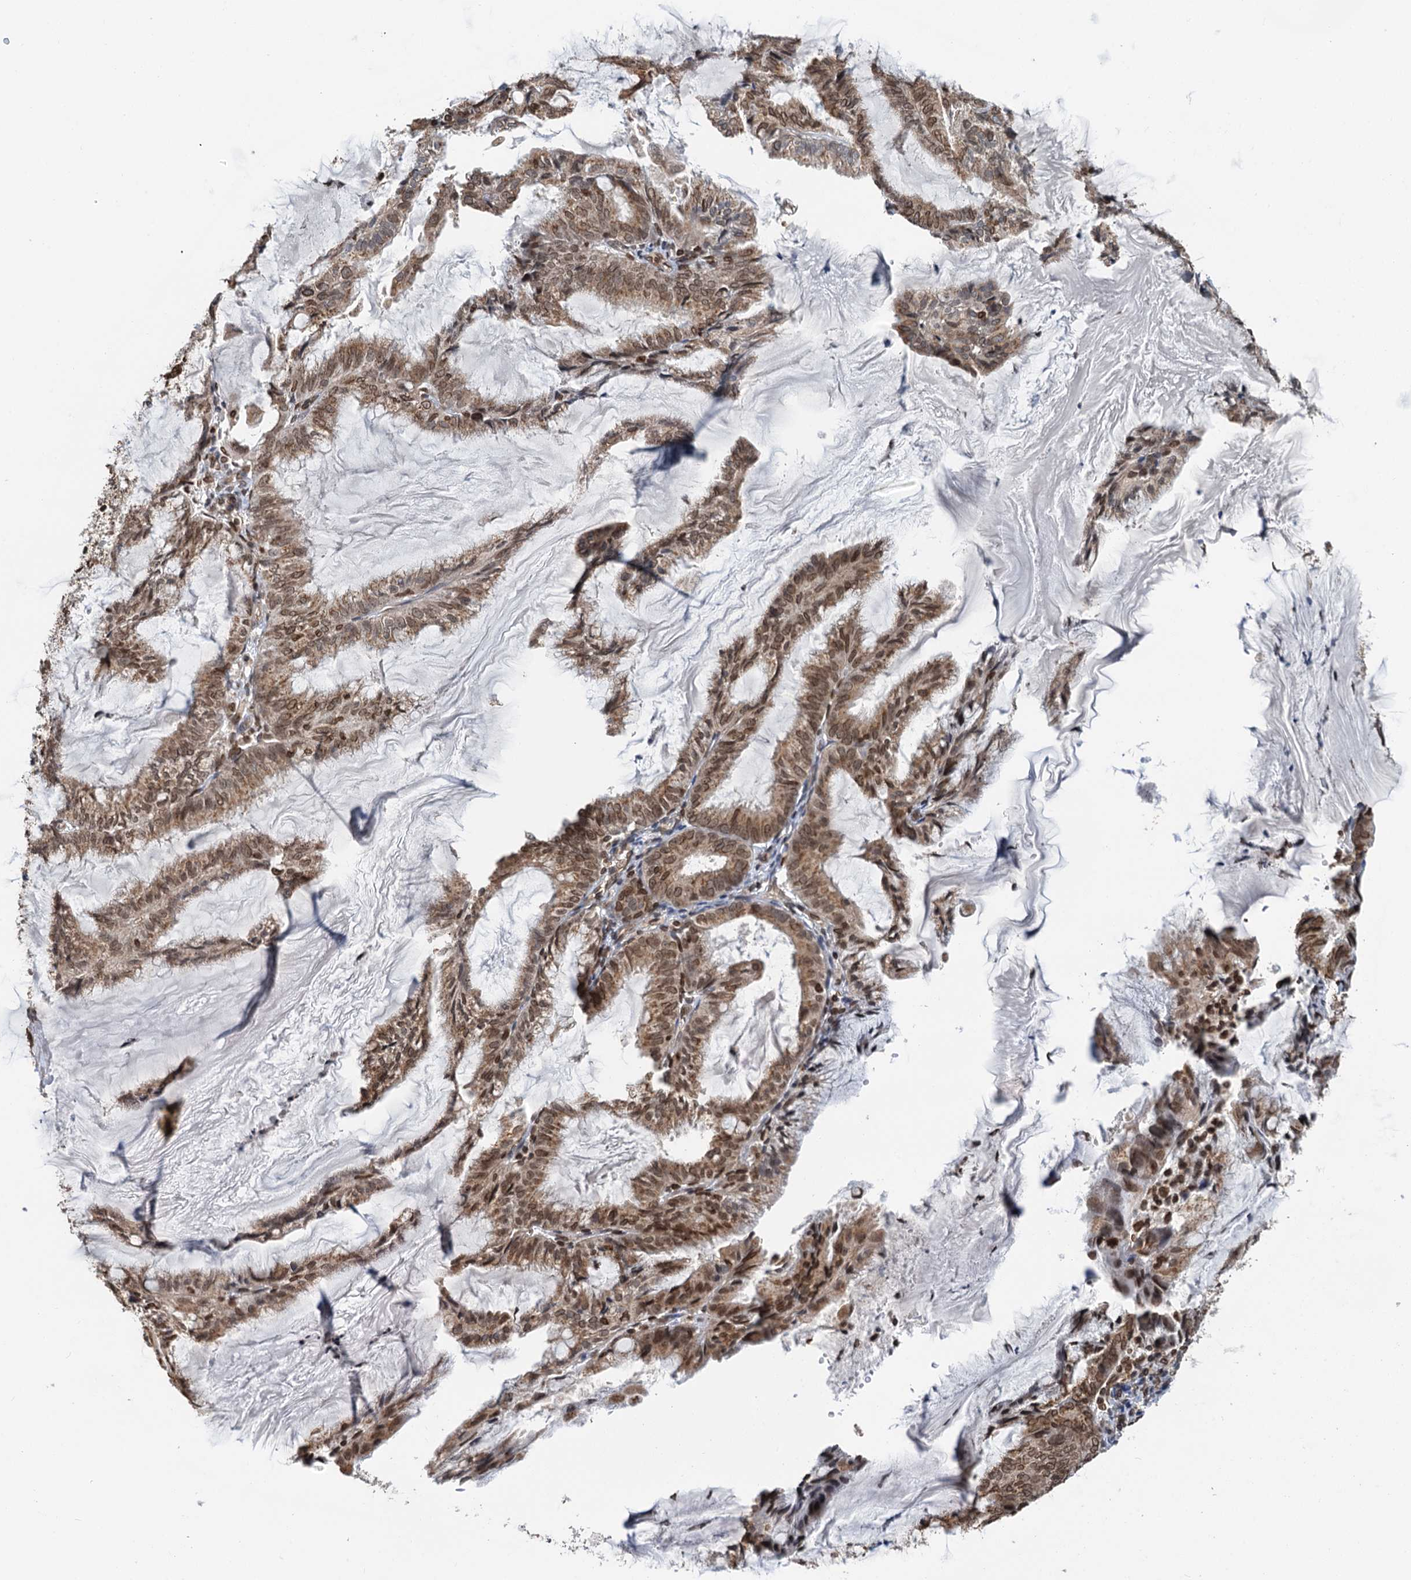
{"staining": {"intensity": "moderate", "quantity": ">75%", "location": "cytoplasmic/membranous,nuclear"}, "tissue": "endometrial cancer", "cell_type": "Tumor cells", "image_type": "cancer", "snomed": [{"axis": "morphology", "description": "Adenocarcinoma, NOS"}, {"axis": "topography", "description": "Endometrium"}], "caption": "Protein expression analysis of endometrial cancer (adenocarcinoma) shows moderate cytoplasmic/membranous and nuclear positivity in approximately >75% of tumor cells.", "gene": "ZC3H13", "patient": {"sex": "female", "age": 86}}